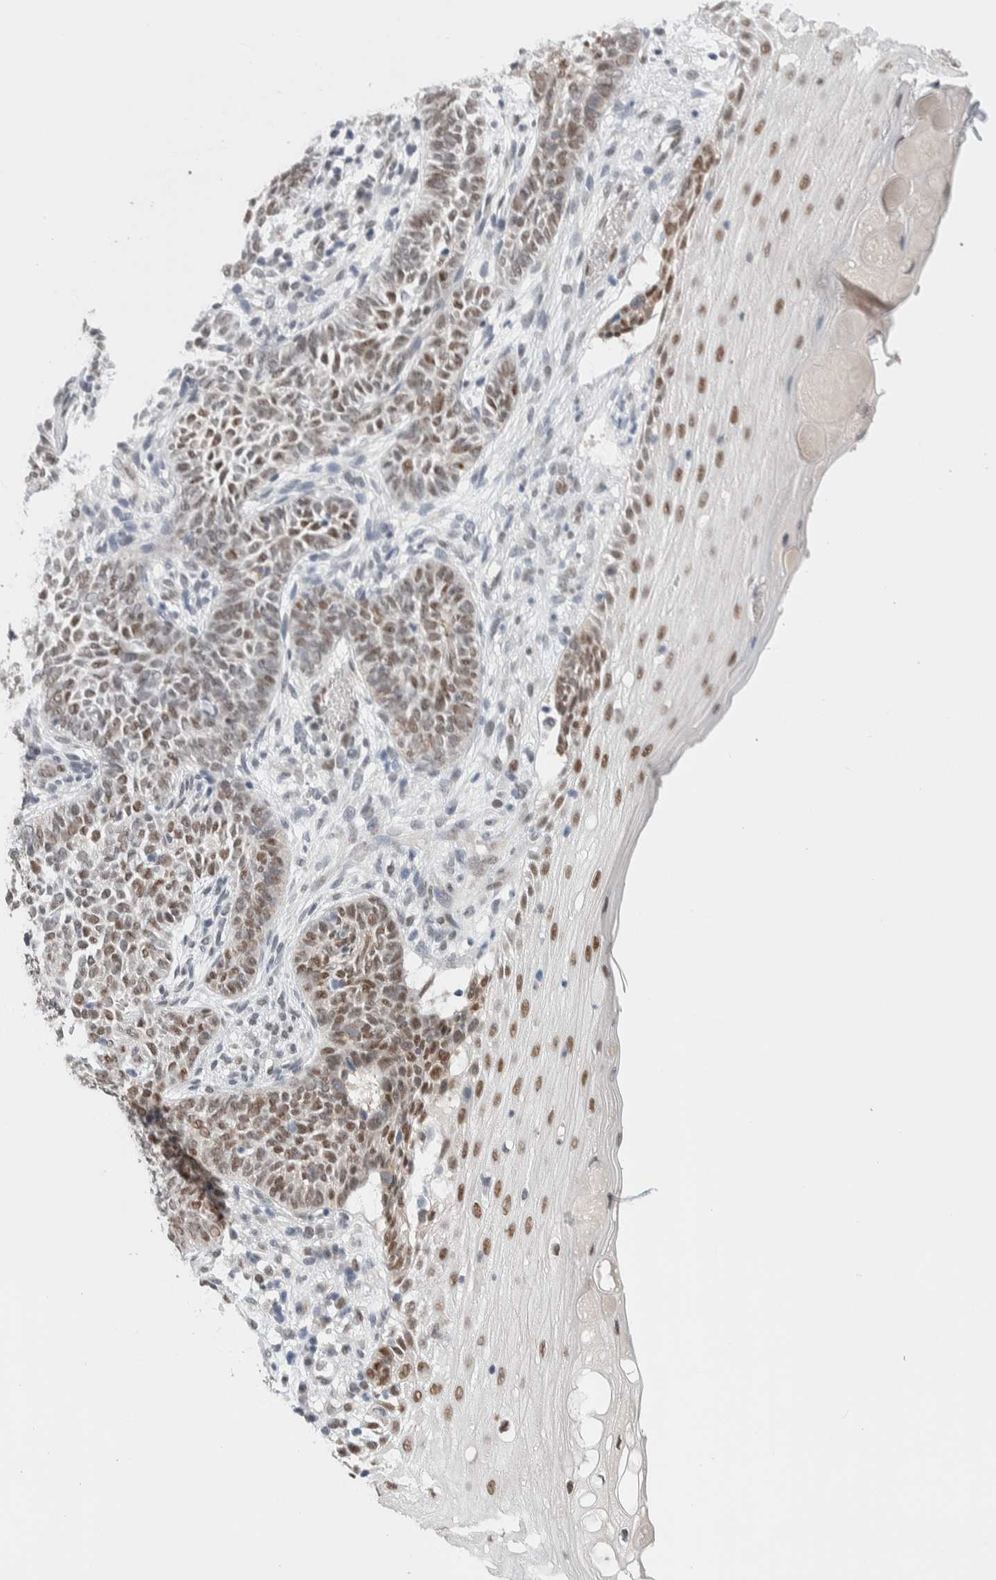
{"staining": {"intensity": "moderate", "quantity": "25%-75%", "location": "nuclear"}, "tissue": "skin cancer", "cell_type": "Tumor cells", "image_type": "cancer", "snomed": [{"axis": "morphology", "description": "Basal cell carcinoma"}, {"axis": "topography", "description": "Skin"}], "caption": "IHC image of human basal cell carcinoma (skin) stained for a protein (brown), which exhibits medium levels of moderate nuclear expression in approximately 25%-75% of tumor cells.", "gene": "PRMT1", "patient": {"sex": "male", "age": 87}}